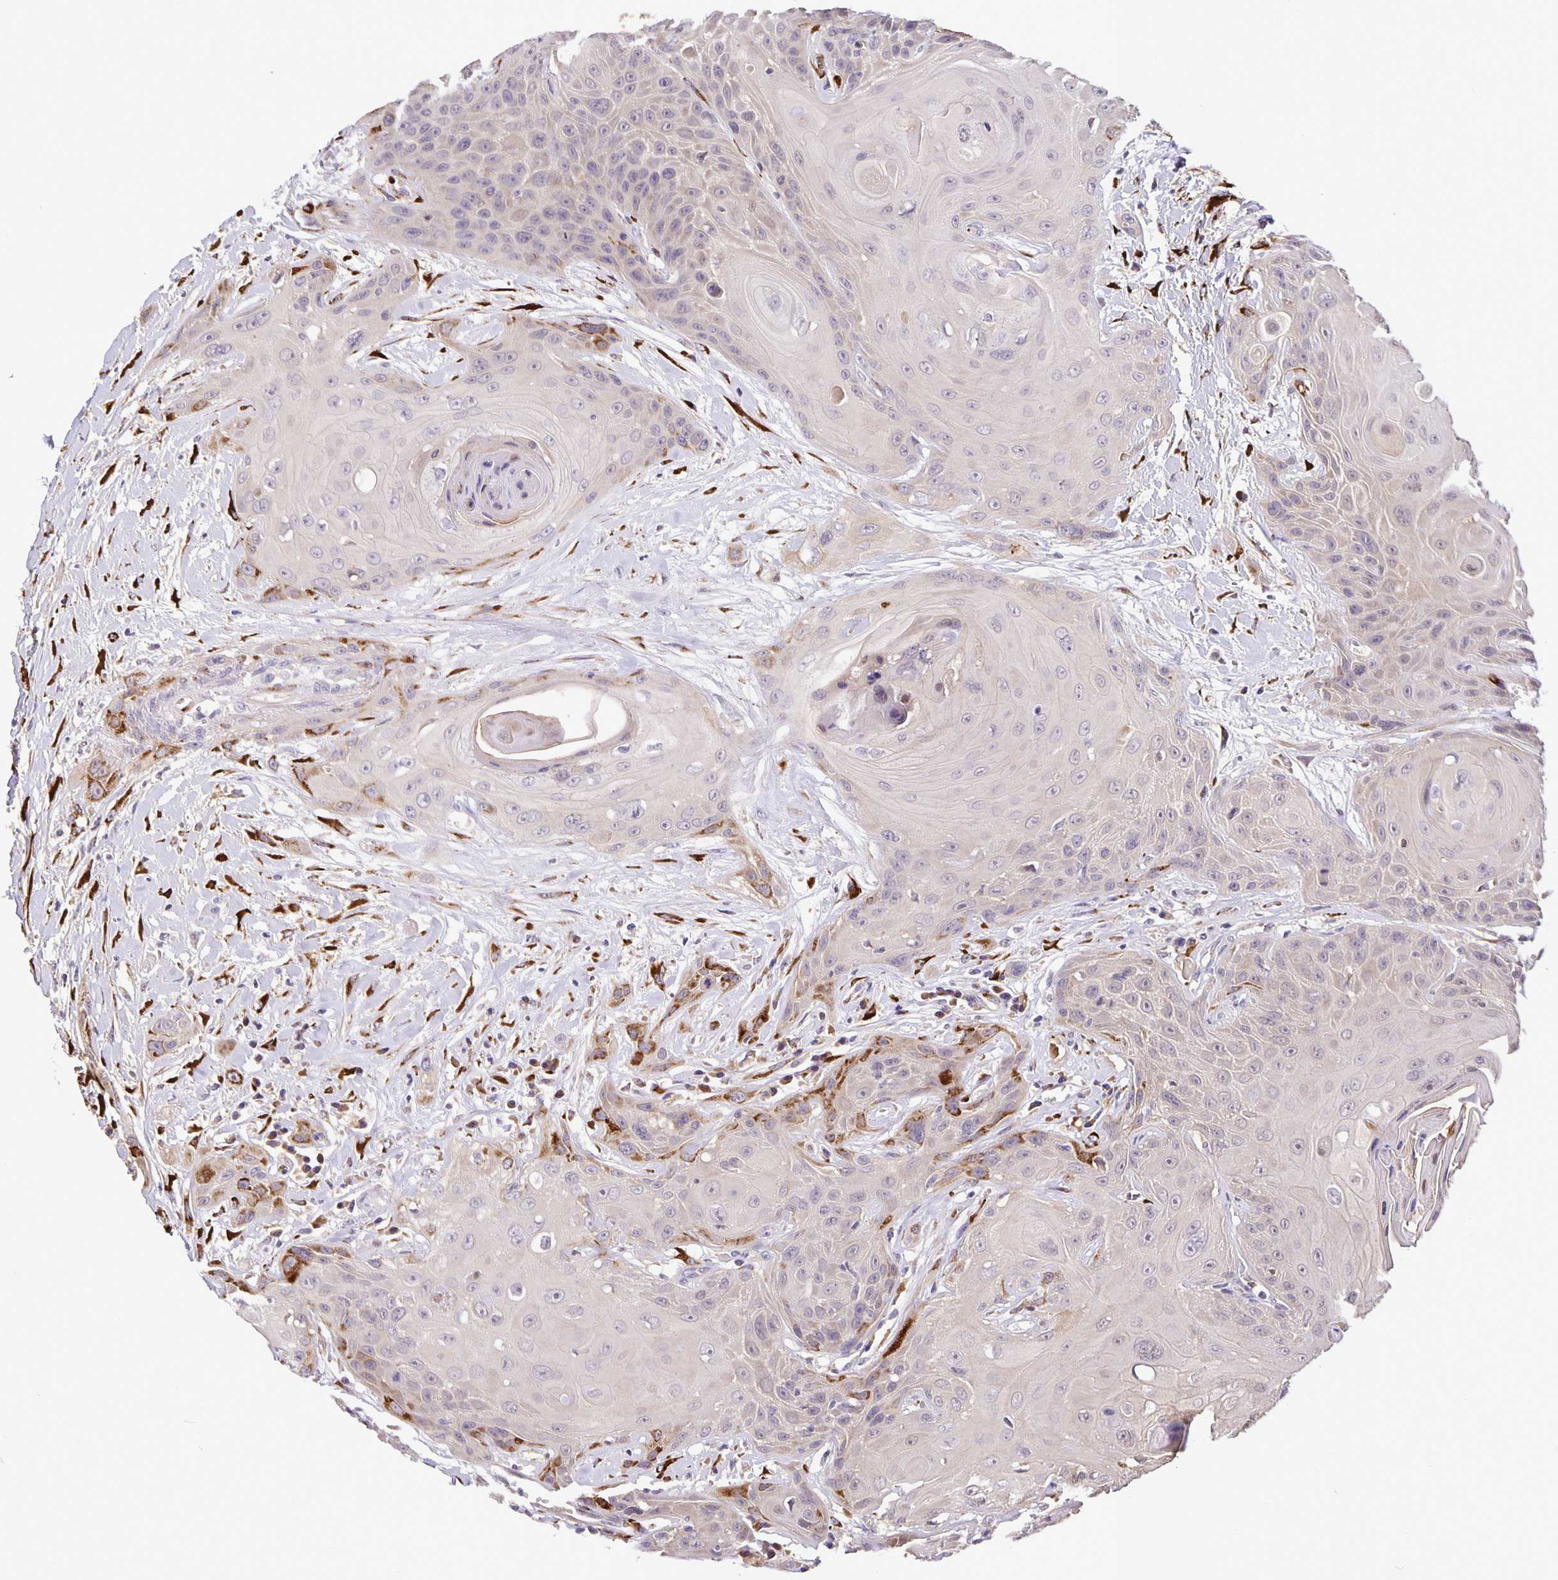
{"staining": {"intensity": "strong", "quantity": "<25%", "location": "cytoplasmic/membranous"}, "tissue": "head and neck cancer", "cell_type": "Tumor cells", "image_type": "cancer", "snomed": [{"axis": "morphology", "description": "Squamous cell carcinoma, NOS"}, {"axis": "topography", "description": "Head-Neck"}], "caption": "Head and neck squamous cell carcinoma was stained to show a protein in brown. There is medium levels of strong cytoplasmic/membranous staining in about <25% of tumor cells.", "gene": "EML6", "patient": {"sex": "female", "age": 73}}